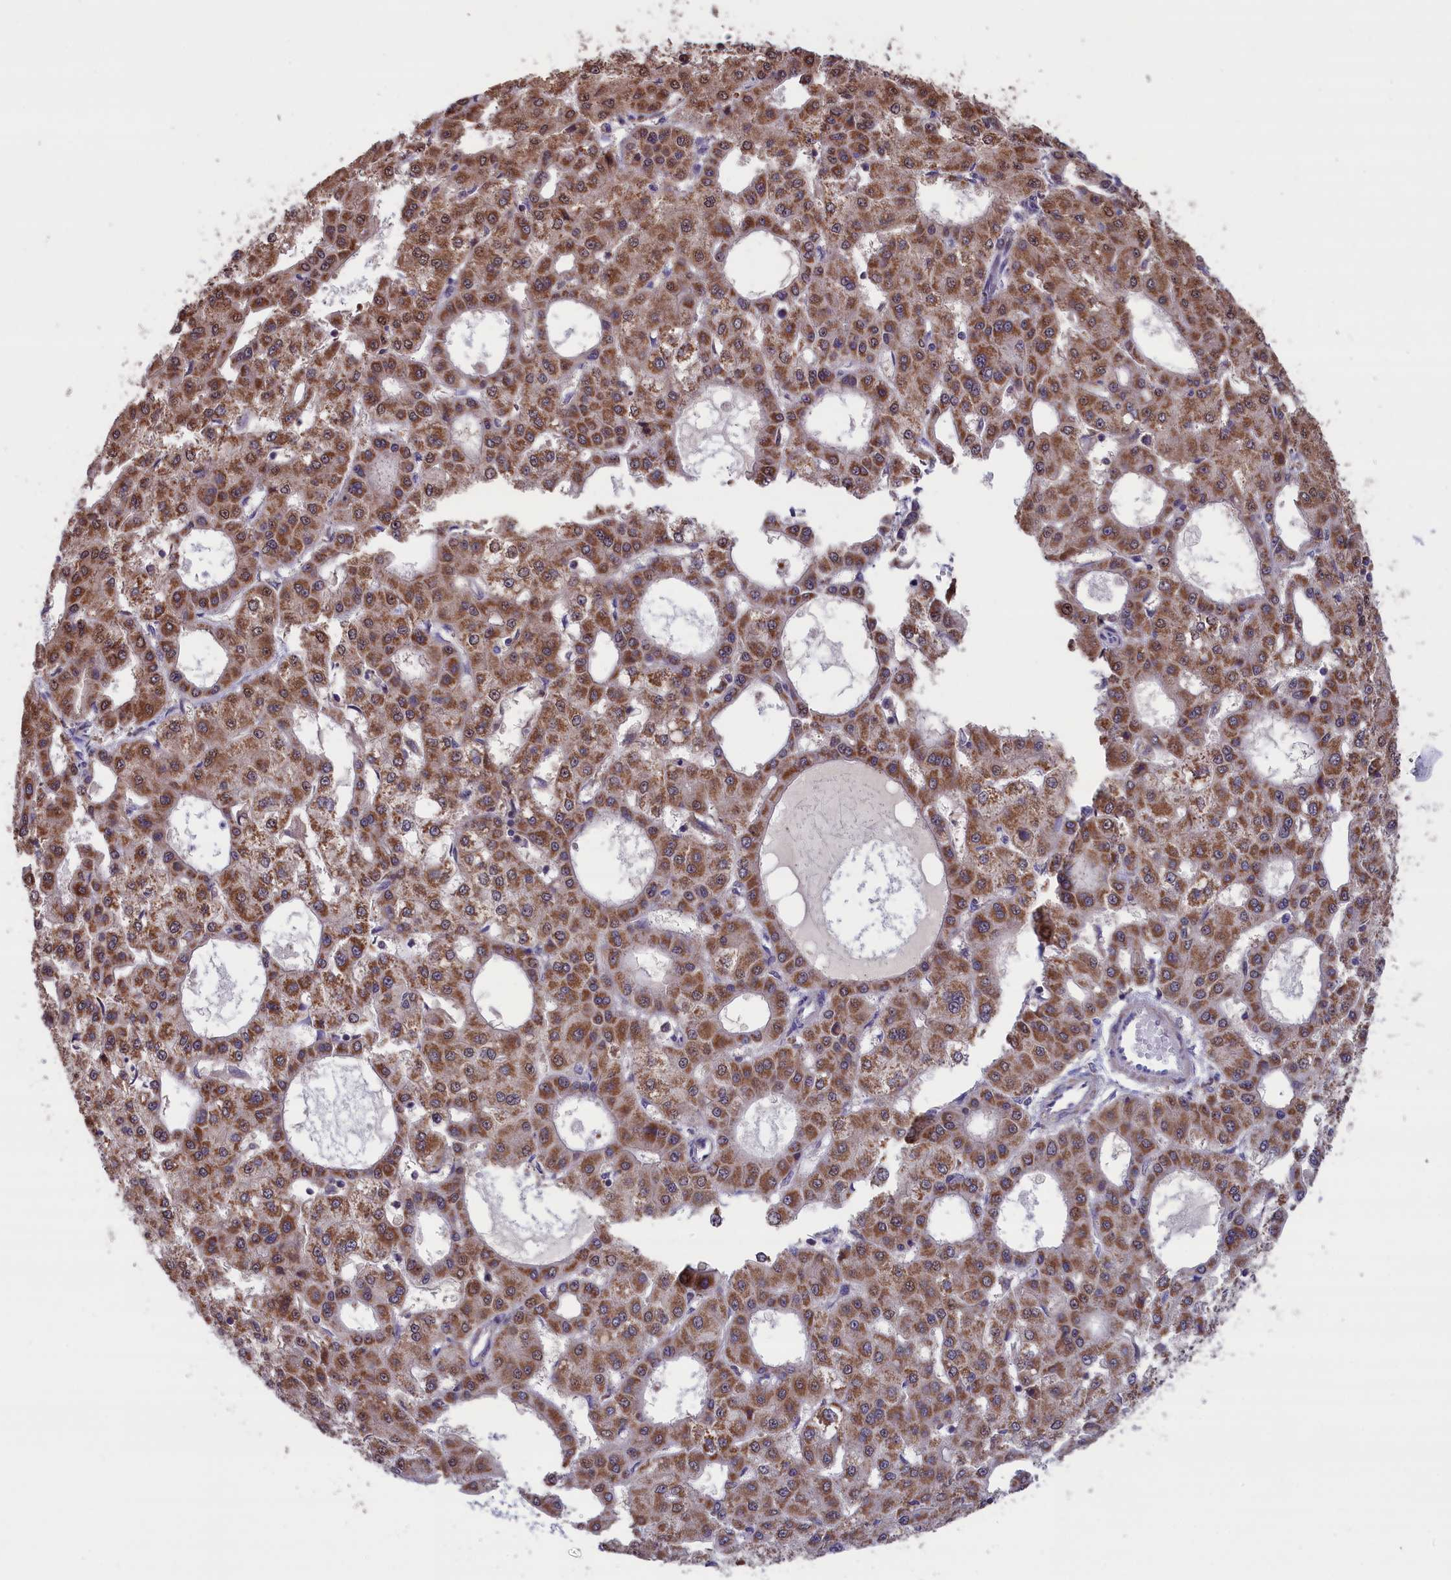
{"staining": {"intensity": "moderate", "quantity": ">75%", "location": "cytoplasmic/membranous"}, "tissue": "liver cancer", "cell_type": "Tumor cells", "image_type": "cancer", "snomed": [{"axis": "morphology", "description": "Carcinoma, Hepatocellular, NOS"}, {"axis": "topography", "description": "Liver"}], "caption": "Liver cancer (hepatocellular carcinoma) stained for a protein (brown) exhibits moderate cytoplasmic/membranous positive expression in about >75% of tumor cells.", "gene": "TIMM44", "patient": {"sex": "male", "age": 47}}